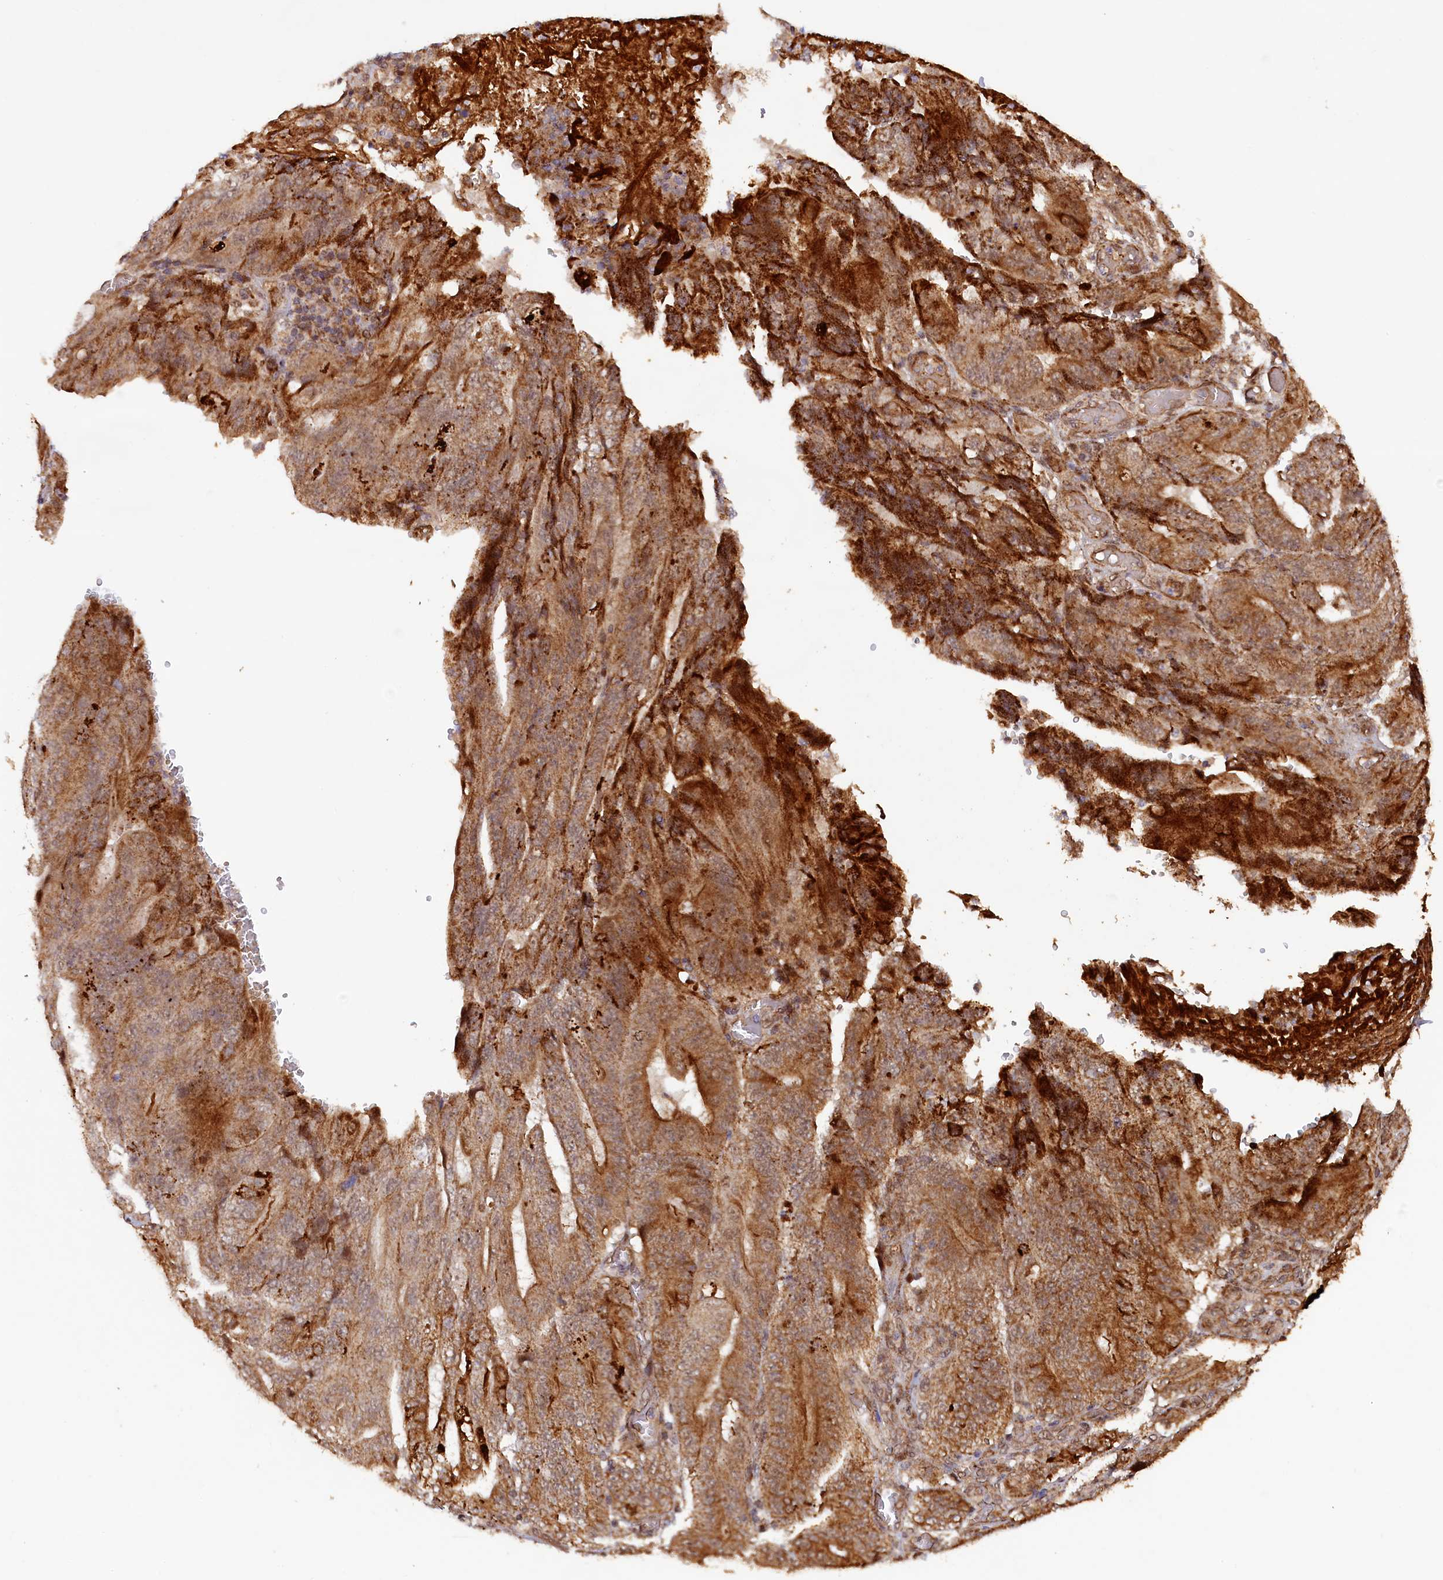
{"staining": {"intensity": "moderate", "quantity": ">75%", "location": "cytoplasmic/membranous"}, "tissue": "stomach cancer", "cell_type": "Tumor cells", "image_type": "cancer", "snomed": [{"axis": "morphology", "description": "Adenocarcinoma, NOS"}, {"axis": "topography", "description": "Stomach"}], "caption": "Immunohistochemical staining of stomach cancer exhibits moderate cytoplasmic/membranous protein positivity in approximately >75% of tumor cells.", "gene": "SHPRH", "patient": {"sex": "female", "age": 73}}